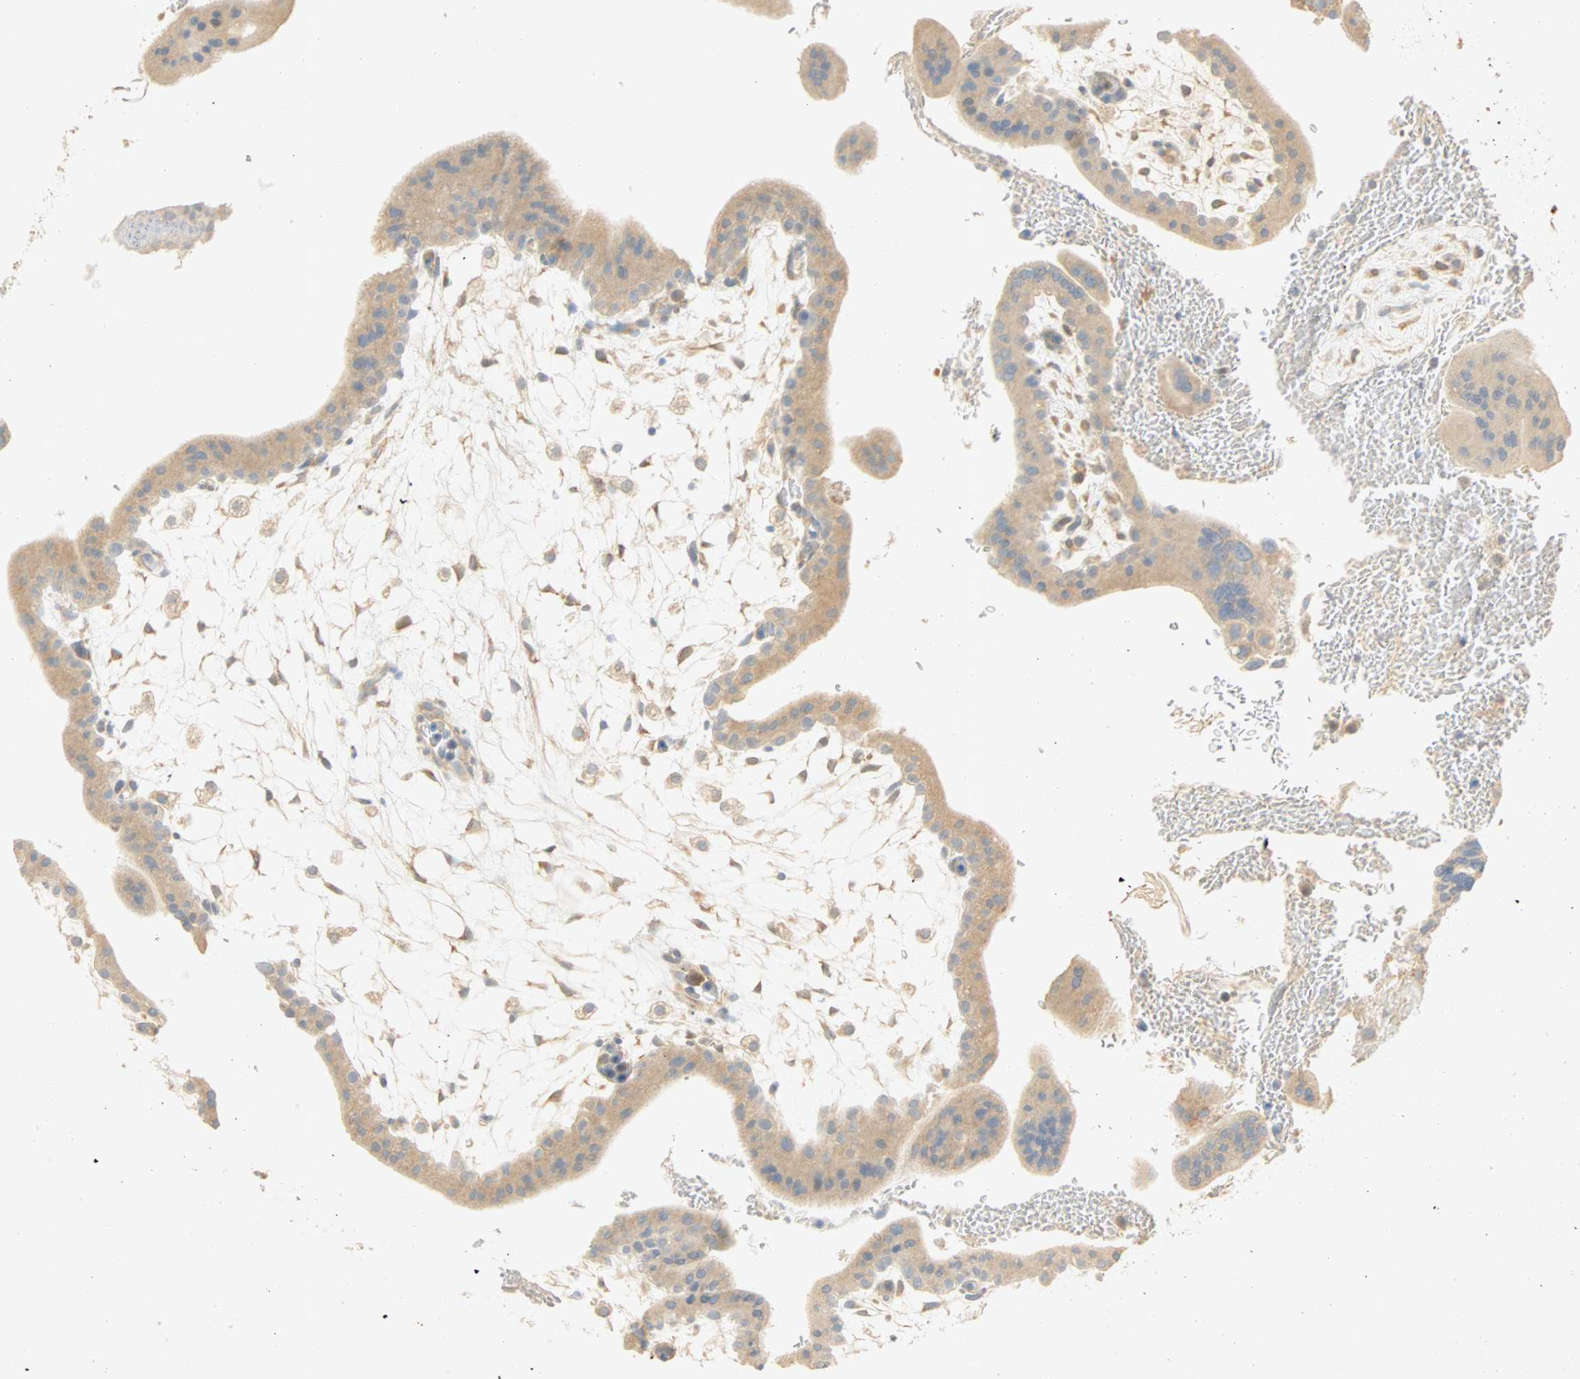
{"staining": {"intensity": "moderate", "quantity": ">75%", "location": "cytoplasmic/membranous"}, "tissue": "placenta", "cell_type": "Trophoblastic cells", "image_type": "normal", "snomed": [{"axis": "morphology", "description": "Normal tissue, NOS"}, {"axis": "topography", "description": "Placenta"}], "caption": "The image demonstrates immunohistochemical staining of normal placenta. There is moderate cytoplasmic/membranous staining is present in about >75% of trophoblastic cells. (IHC, brightfield microscopy, high magnification).", "gene": "SELENBP1", "patient": {"sex": "female", "age": 35}}